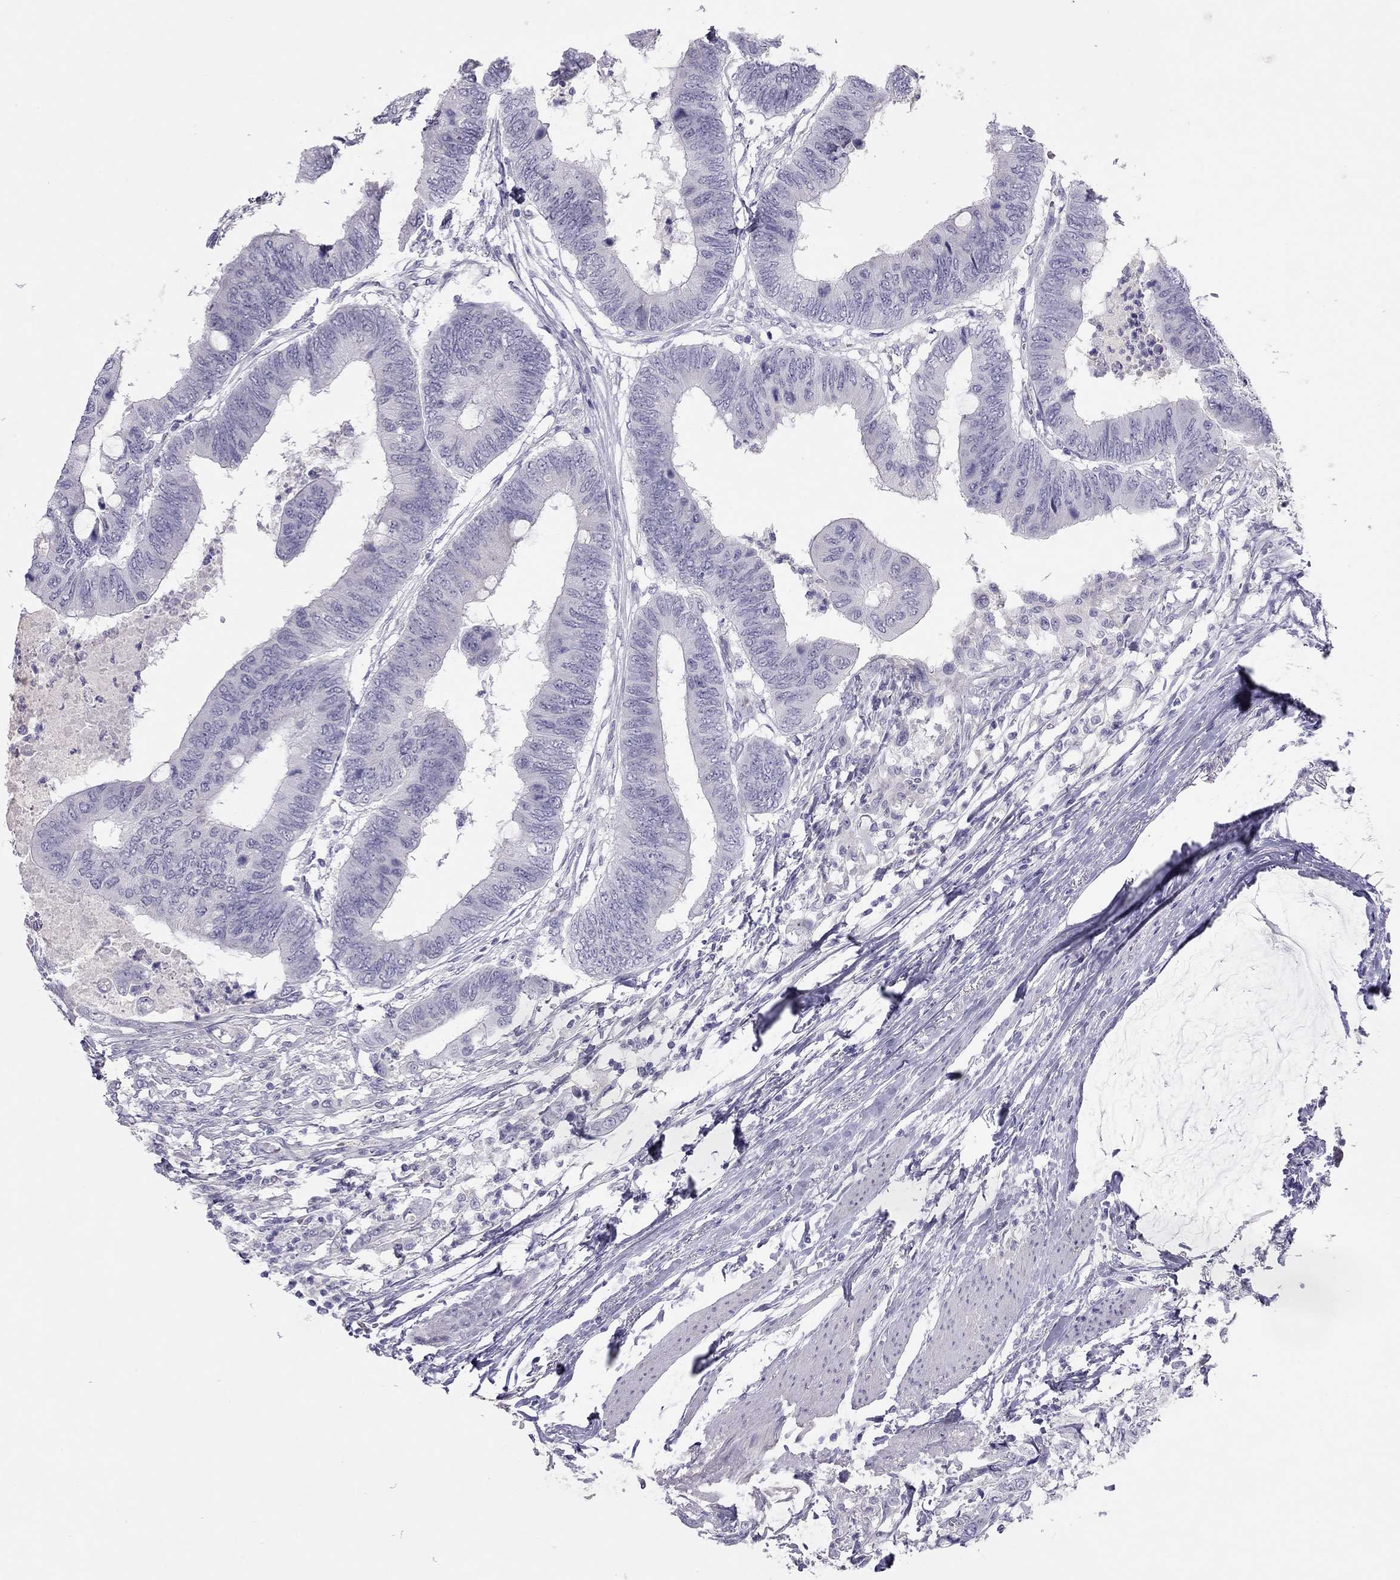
{"staining": {"intensity": "negative", "quantity": "none", "location": "none"}, "tissue": "colorectal cancer", "cell_type": "Tumor cells", "image_type": "cancer", "snomed": [{"axis": "morphology", "description": "Normal tissue, NOS"}, {"axis": "morphology", "description": "Adenocarcinoma, NOS"}, {"axis": "topography", "description": "Rectum"}, {"axis": "topography", "description": "Peripheral nerve tissue"}], "caption": "Immunohistochemical staining of colorectal cancer (adenocarcinoma) demonstrates no significant positivity in tumor cells.", "gene": "SPATA12", "patient": {"sex": "male", "age": 92}}